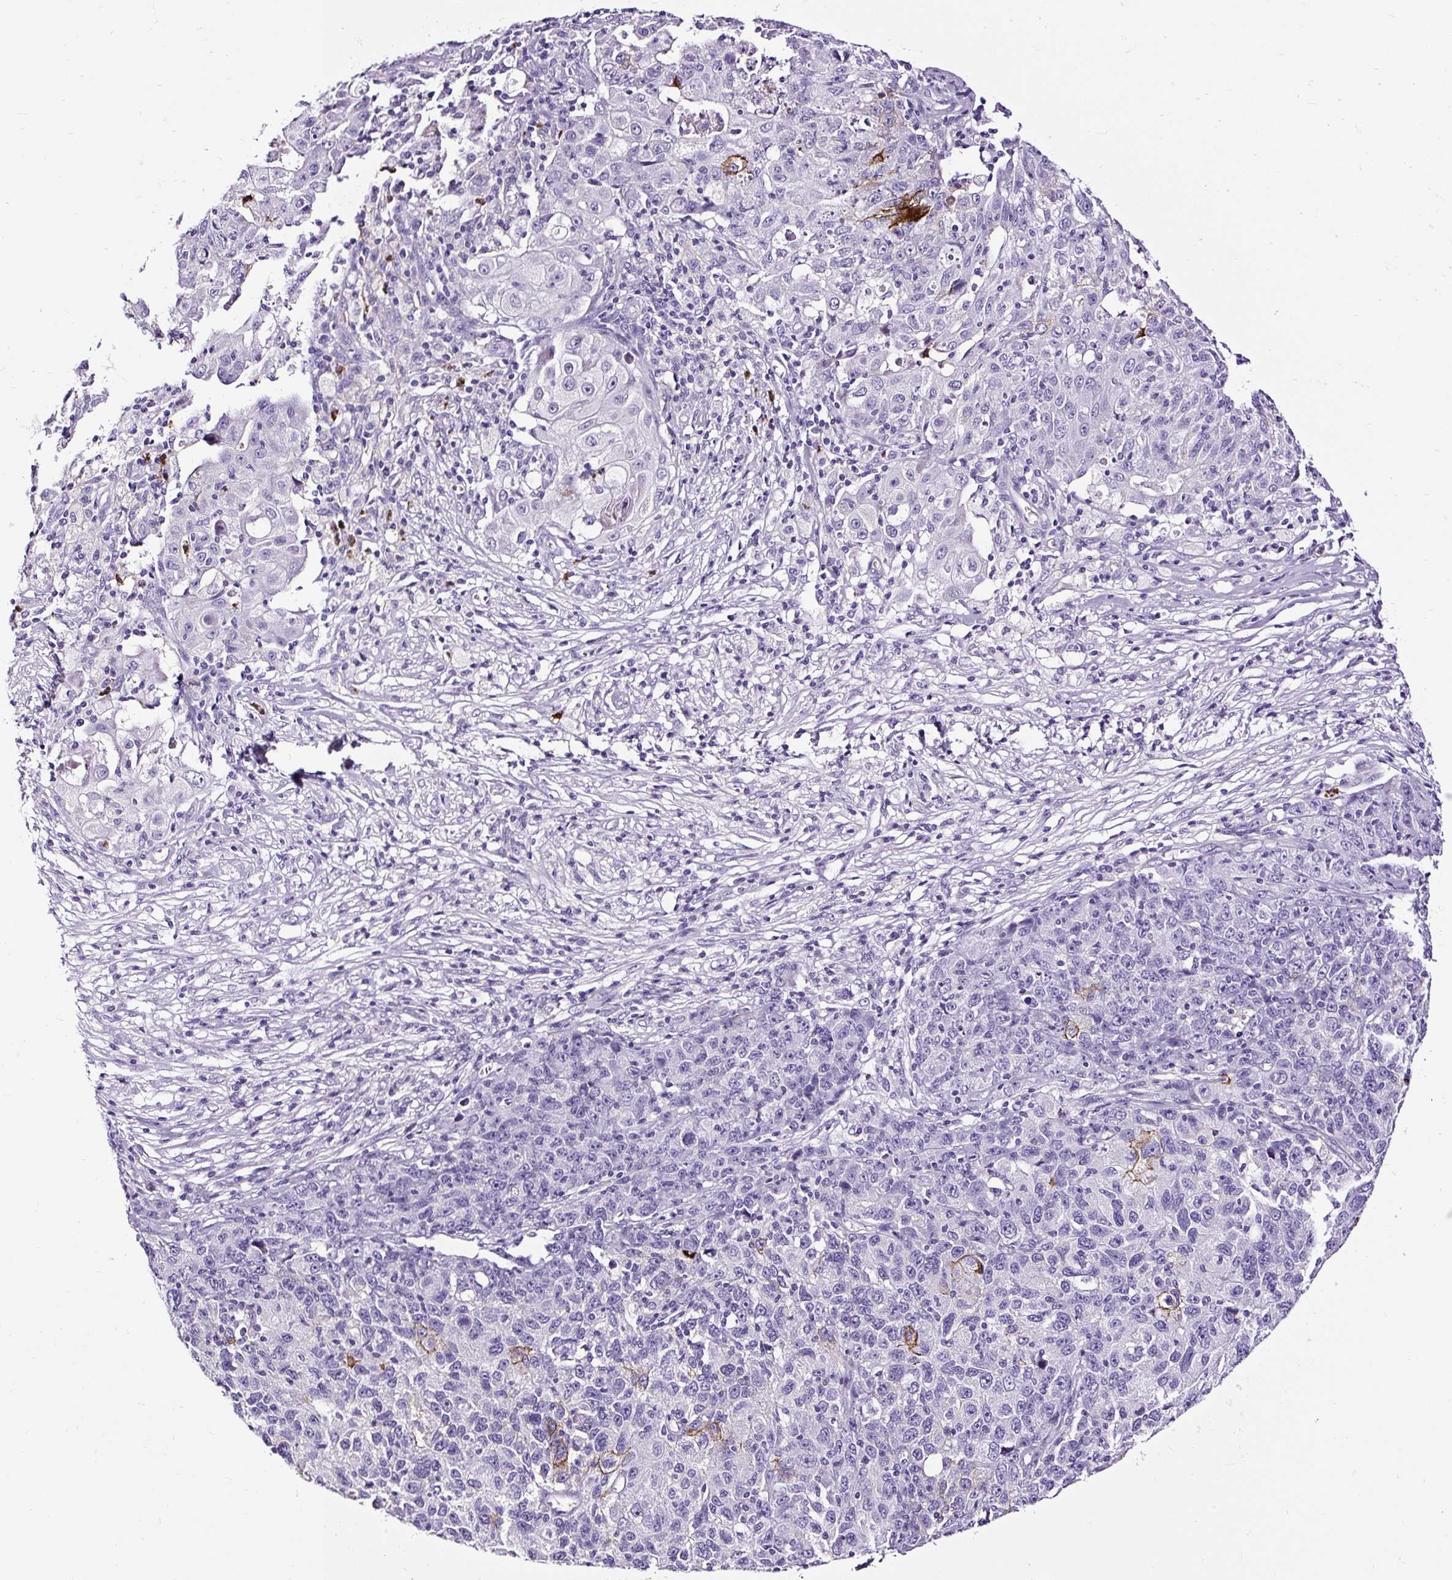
{"staining": {"intensity": "moderate", "quantity": "<25%", "location": "cytoplasmic/membranous"}, "tissue": "ovarian cancer", "cell_type": "Tumor cells", "image_type": "cancer", "snomed": [{"axis": "morphology", "description": "Carcinoma, endometroid"}, {"axis": "topography", "description": "Ovary"}], "caption": "The histopathology image reveals staining of ovarian cancer, revealing moderate cytoplasmic/membranous protein positivity (brown color) within tumor cells.", "gene": "SLC7A8", "patient": {"sex": "female", "age": 42}}